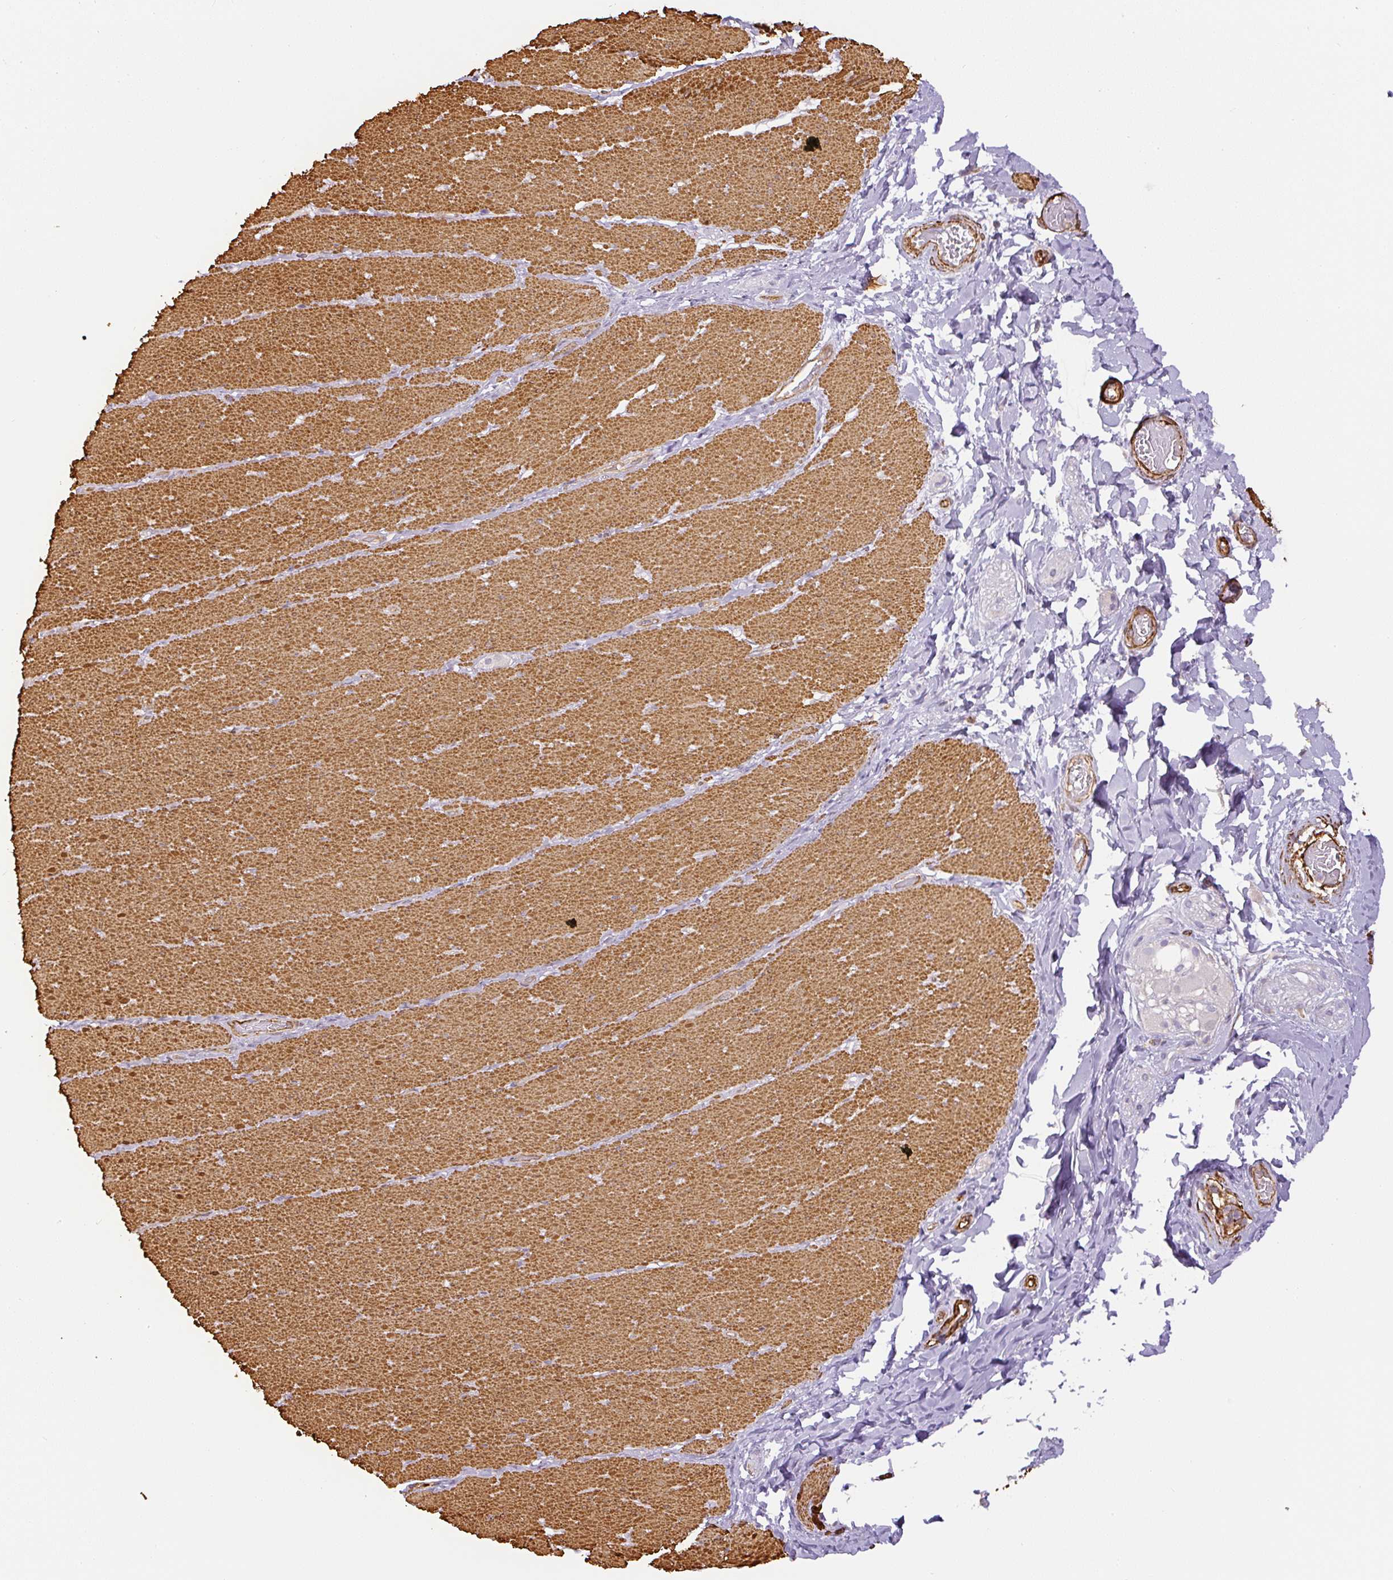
{"staining": {"intensity": "strong", "quantity": ">75%", "location": "cytoplasmic/membranous"}, "tissue": "smooth muscle", "cell_type": "Smooth muscle cells", "image_type": "normal", "snomed": [{"axis": "morphology", "description": "Normal tissue, NOS"}, {"axis": "topography", "description": "Smooth muscle"}, {"axis": "topography", "description": "Rectum"}], "caption": "The micrograph exhibits a brown stain indicating the presence of a protein in the cytoplasmic/membranous of smooth muscle cells in smooth muscle.", "gene": "MYL12A", "patient": {"sex": "male", "age": 53}}